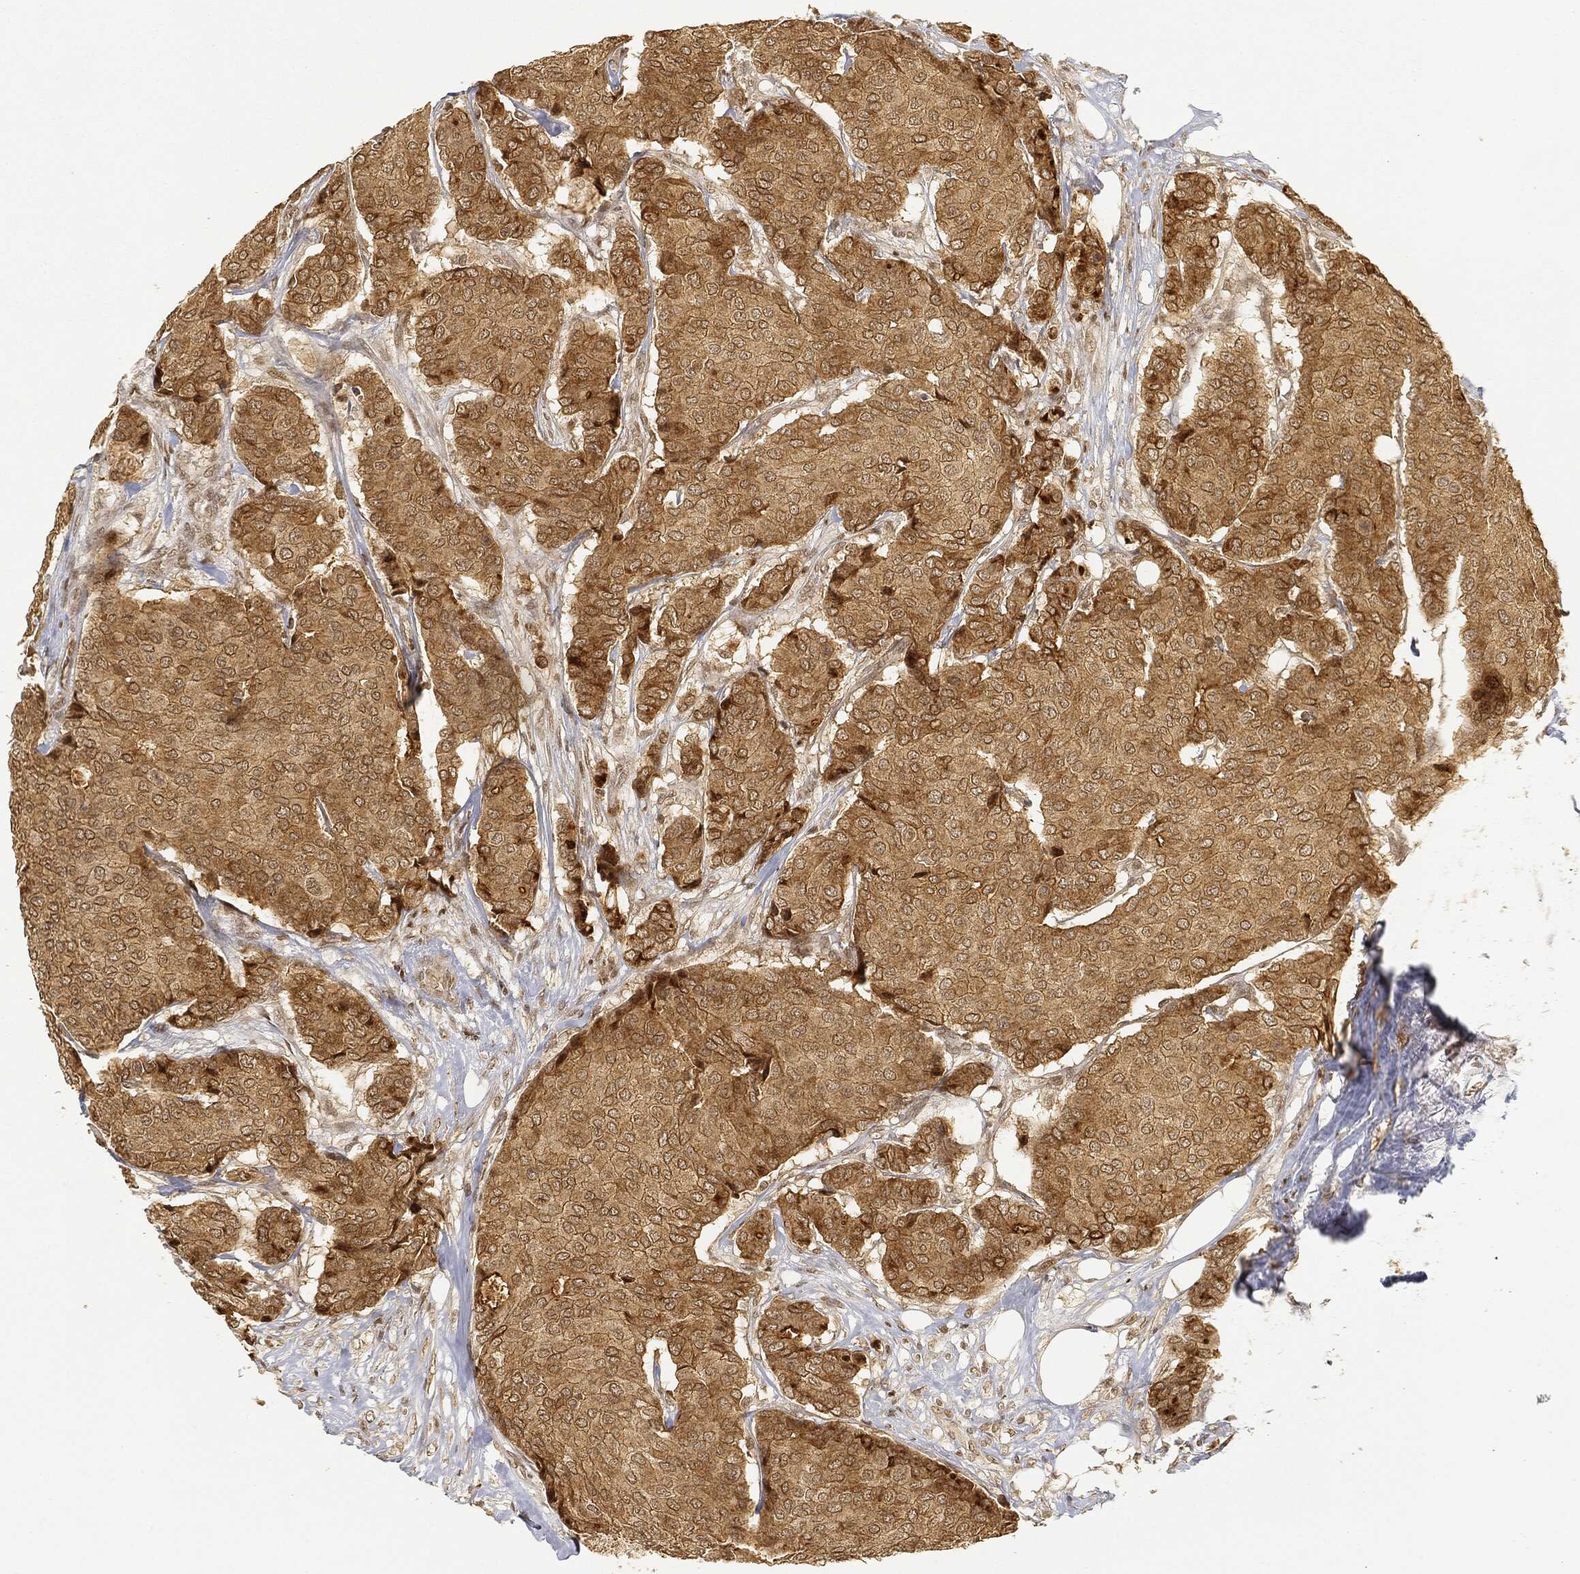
{"staining": {"intensity": "moderate", "quantity": "25%-75%", "location": "cytoplasmic/membranous"}, "tissue": "breast cancer", "cell_type": "Tumor cells", "image_type": "cancer", "snomed": [{"axis": "morphology", "description": "Duct carcinoma"}, {"axis": "topography", "description": "Breast"}], "caption": "A micrograph showing moderate cytoplasmic/membranous expression in approximately 25%-75% of tumor cells in breast invasive ductal carcinoma, as visualized by brown immunohistochemical staining.", "gene": "CIB1", "patient": {"sex": "female", "age": 75}}